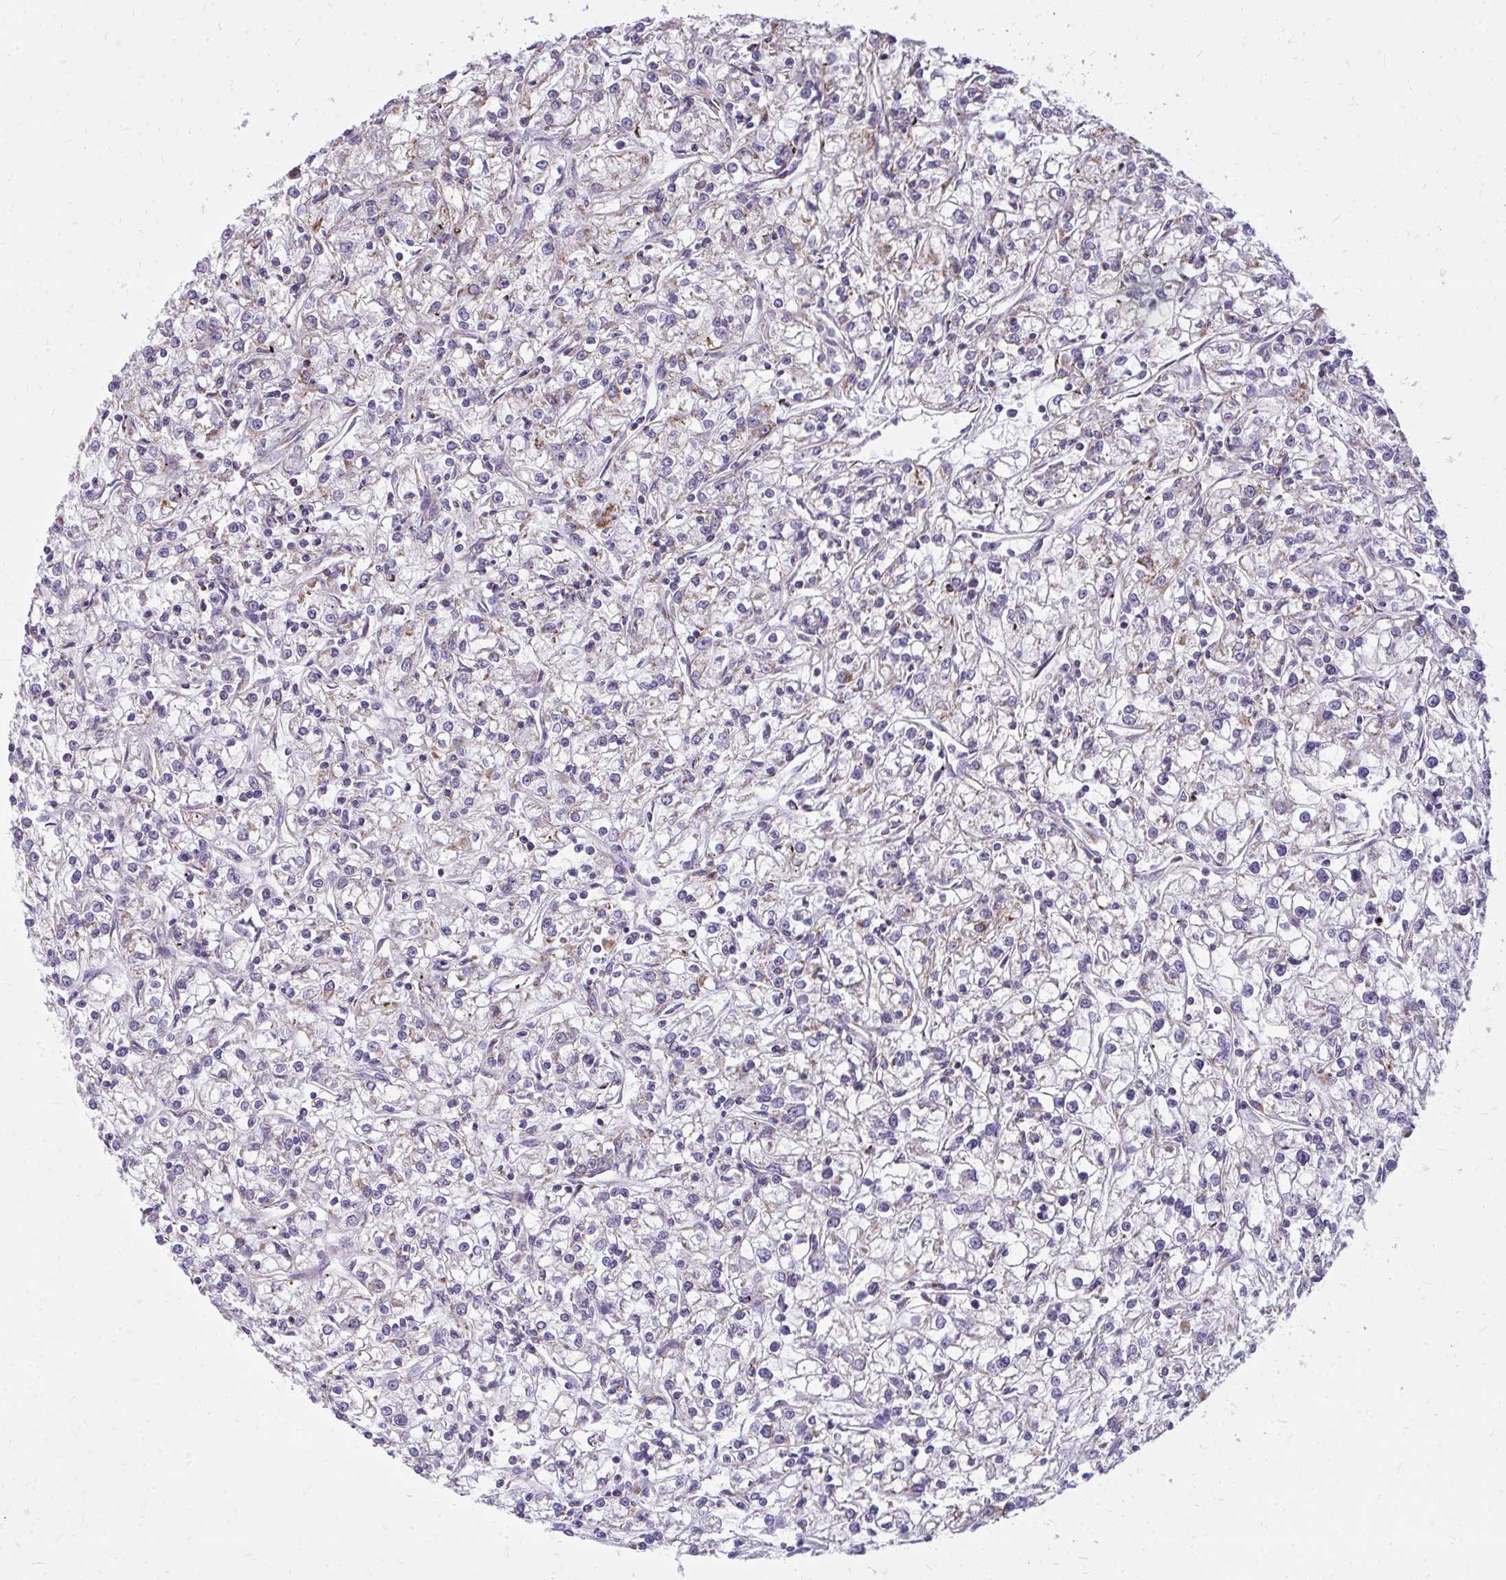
{"staining": {"intensity": "negative", "quantity": "none", "location": "none"}, "tissue": "renal cancer", "cell_type": "Tumor cells", "image_type": "cancer", "snomed": [{"axis": "morphology", "description": "Adenocarcinoma, NOS"}, {"axis": "topography", "description": "Kidney"}], "caption": "DAB immunohistochemical staining of human renal adenocarcinoma demonstrates no significant staining in tumor cells.", "gene": "IFIT1", "patient": {"sex": "female", "age": 59}}